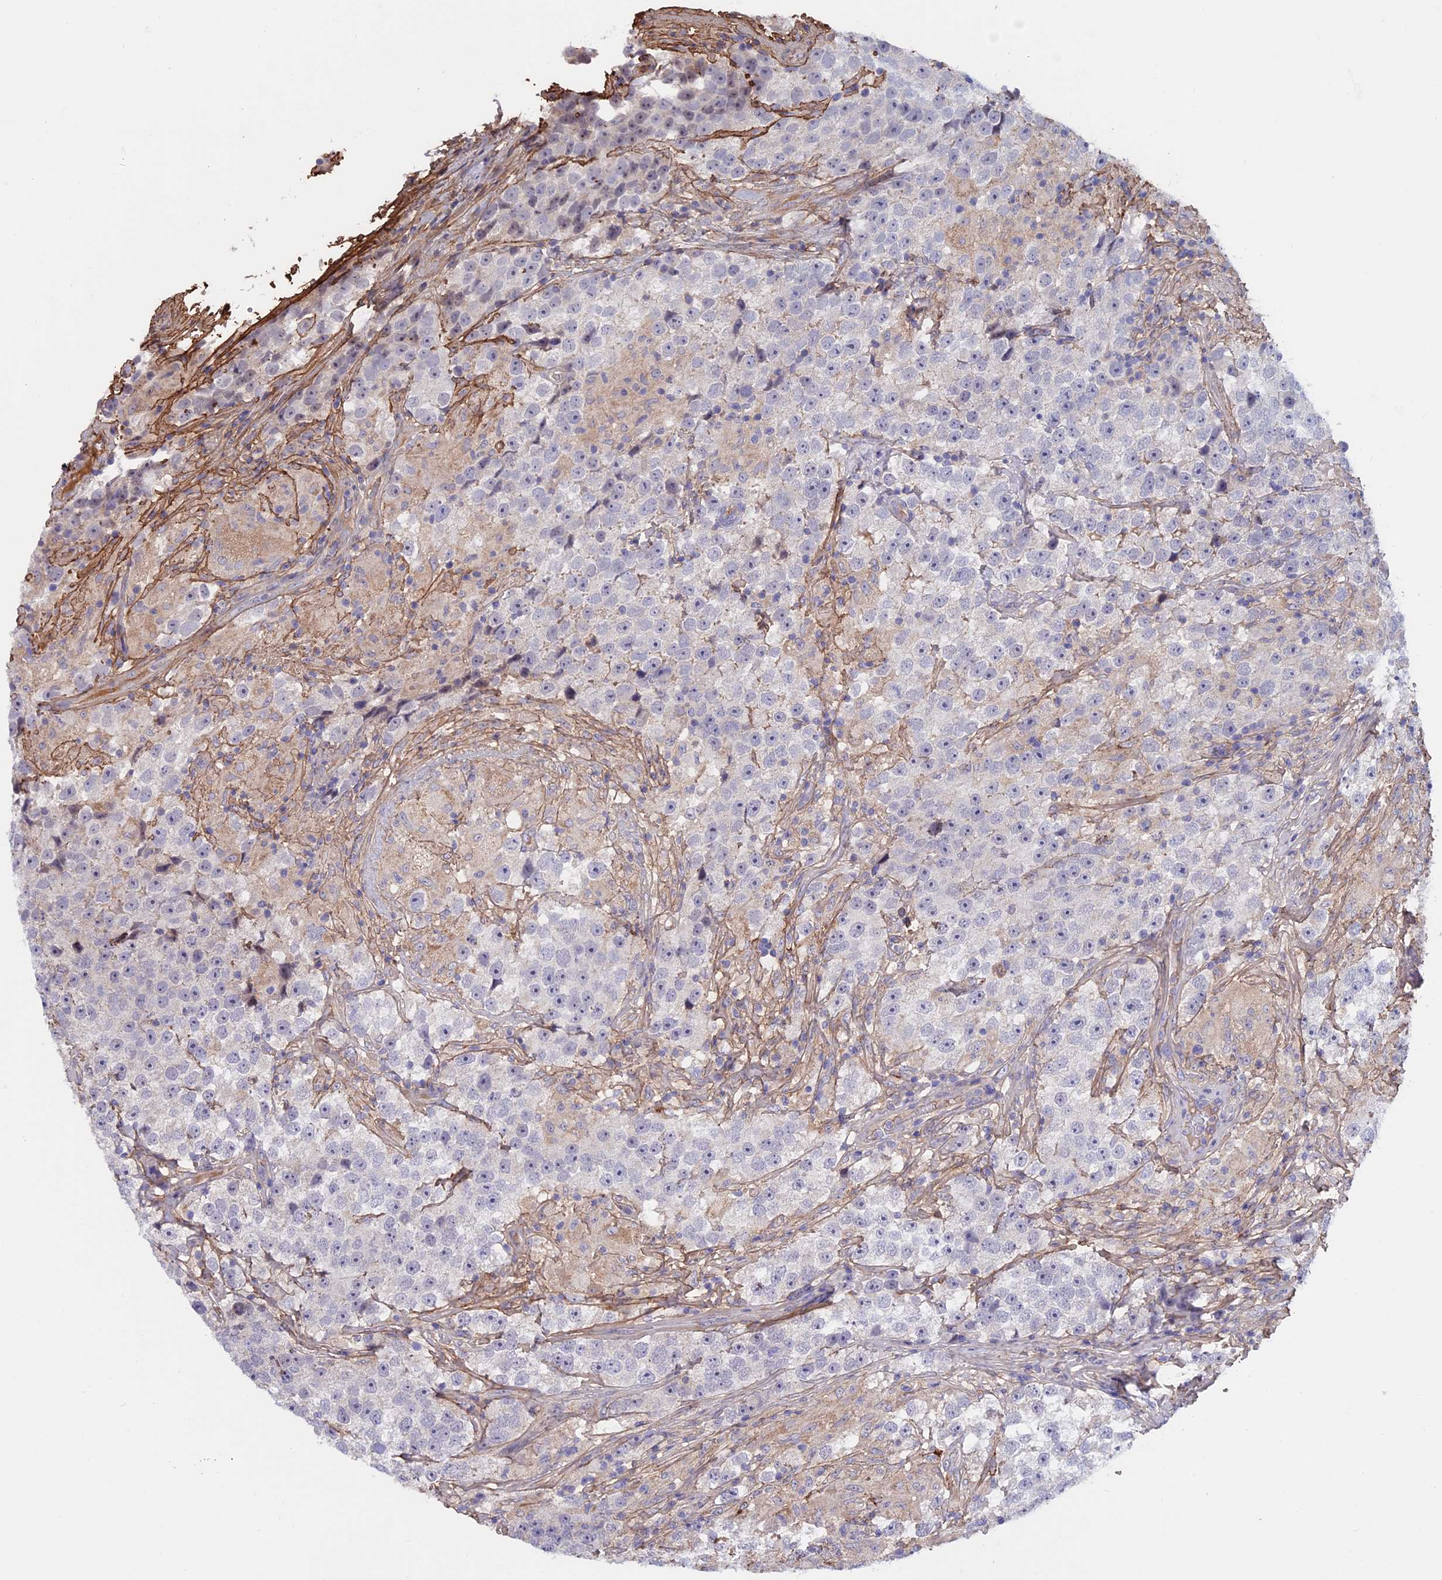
{"staining": {"intensity": "negative", "quantity": "none", "location": "none"}, "tissue": "testis cancer", "cell_type": "Tumor cells", "image_type": "cancer", "snomed": [{"axis": "morphology", "description": "Seminoma, NOS"}, {"axis": "topography", "description": "Testis"}], "caption": "Human testis cancer (seminoma) stained for a protein using immunohistochemistry demonstrates no staining in tumor cells.", "gene": "COL4A3", "patient": {"sex": "male", "age": 46}}